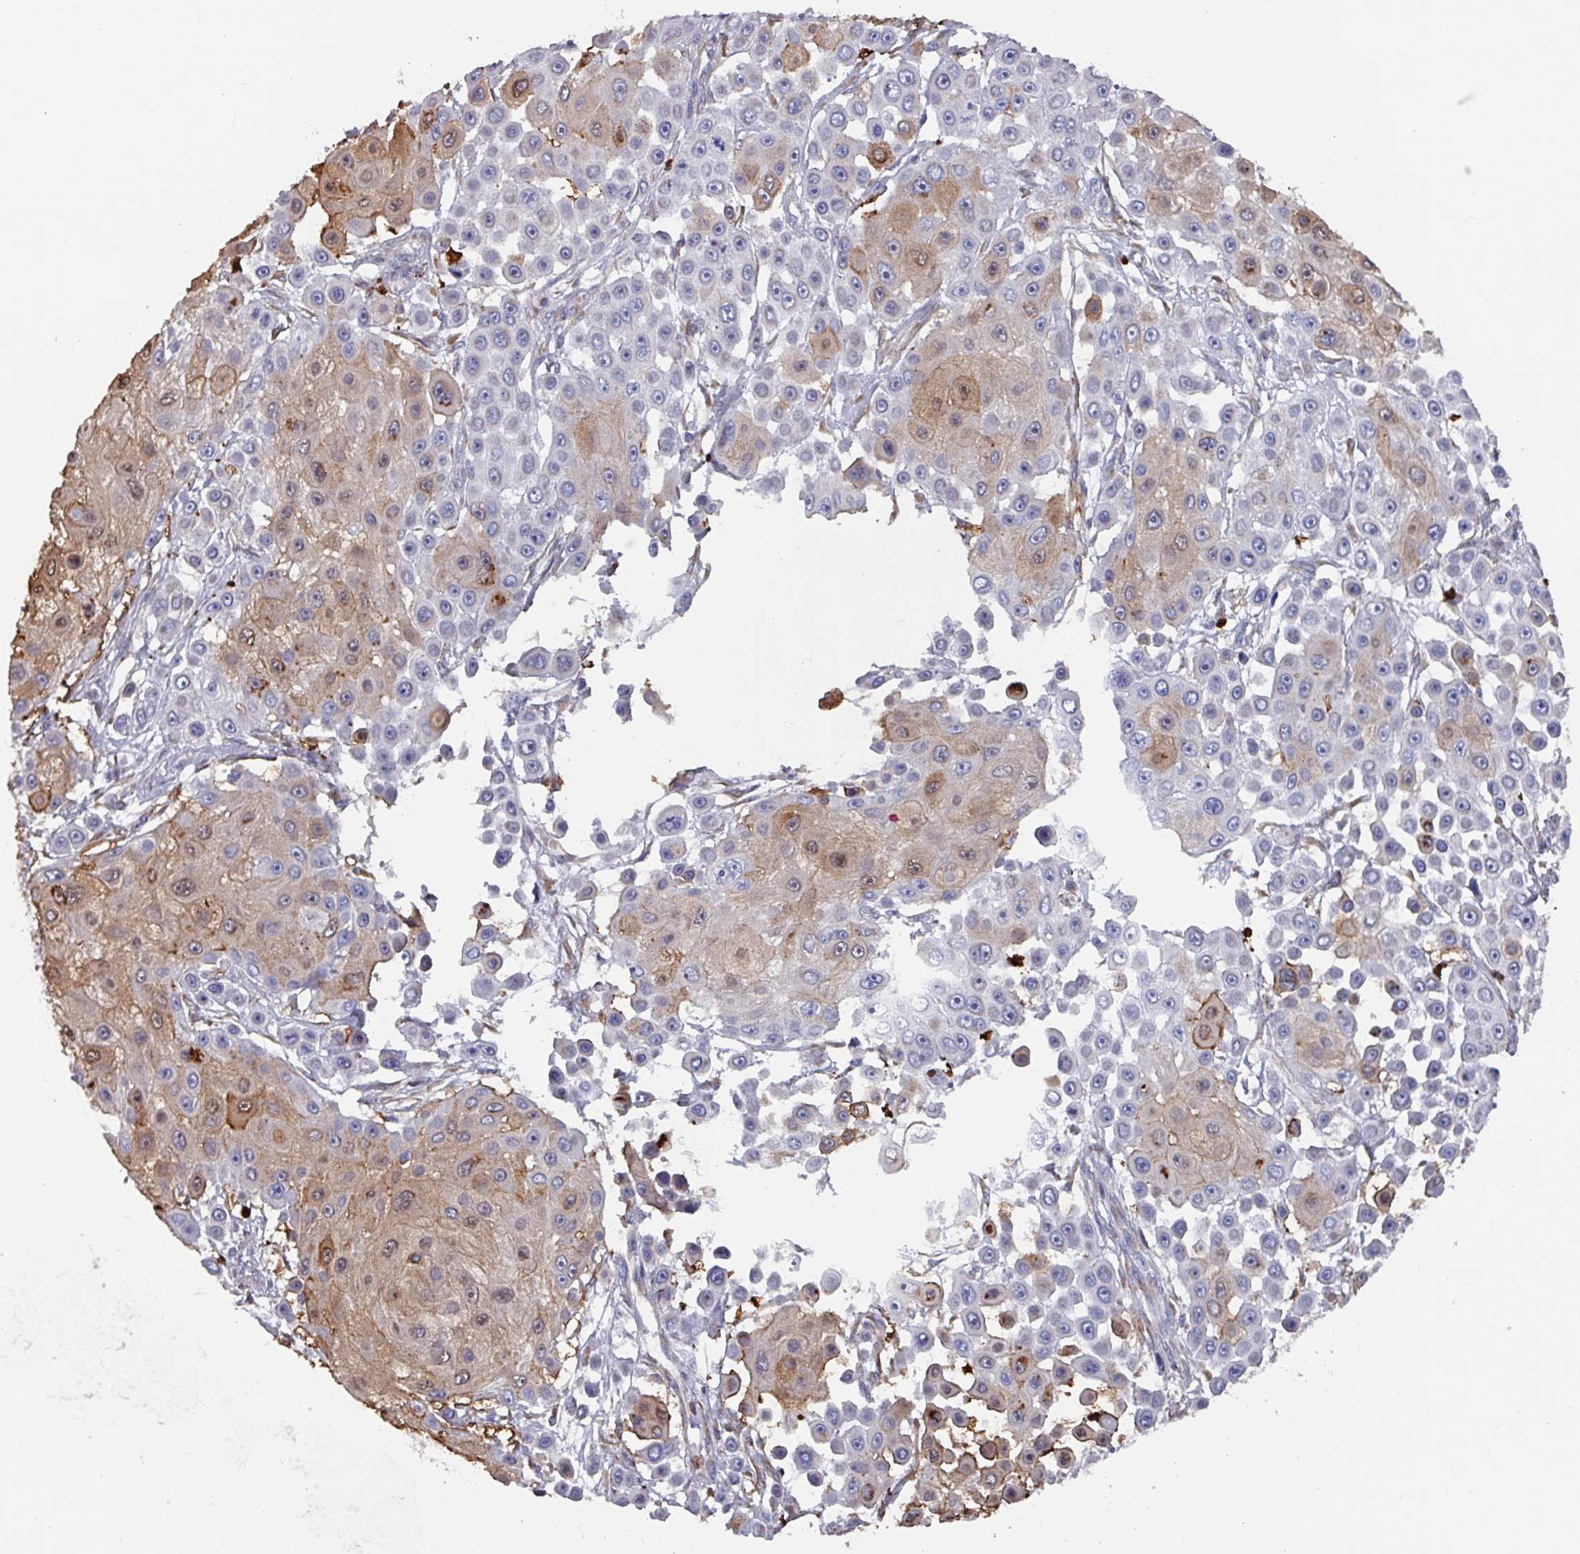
{"staining": {"intensity": "moderate", "quantity": "25%-75%", "location": "cytoplasmic/membranous,nuclear"}, "tissue": "skin cancer", "cell_type": "Tumor cells", "image_type": "cancer", "snomed": [{"axis": "morphology", "description": "Squamous cell carcinoma, NOS"}, {"axis": "topography", "description": "Skin"}], "caption": "This image exhibits immunohistochemistry (IHC) staining of skin squamous cell carcinoma, with medium moderate cytoplasmic/membranous and nuclear expression in about 25%-75% of tumor cells.", "gene": "UQCC2", "patient": {"sex": "male", "age": 67}}